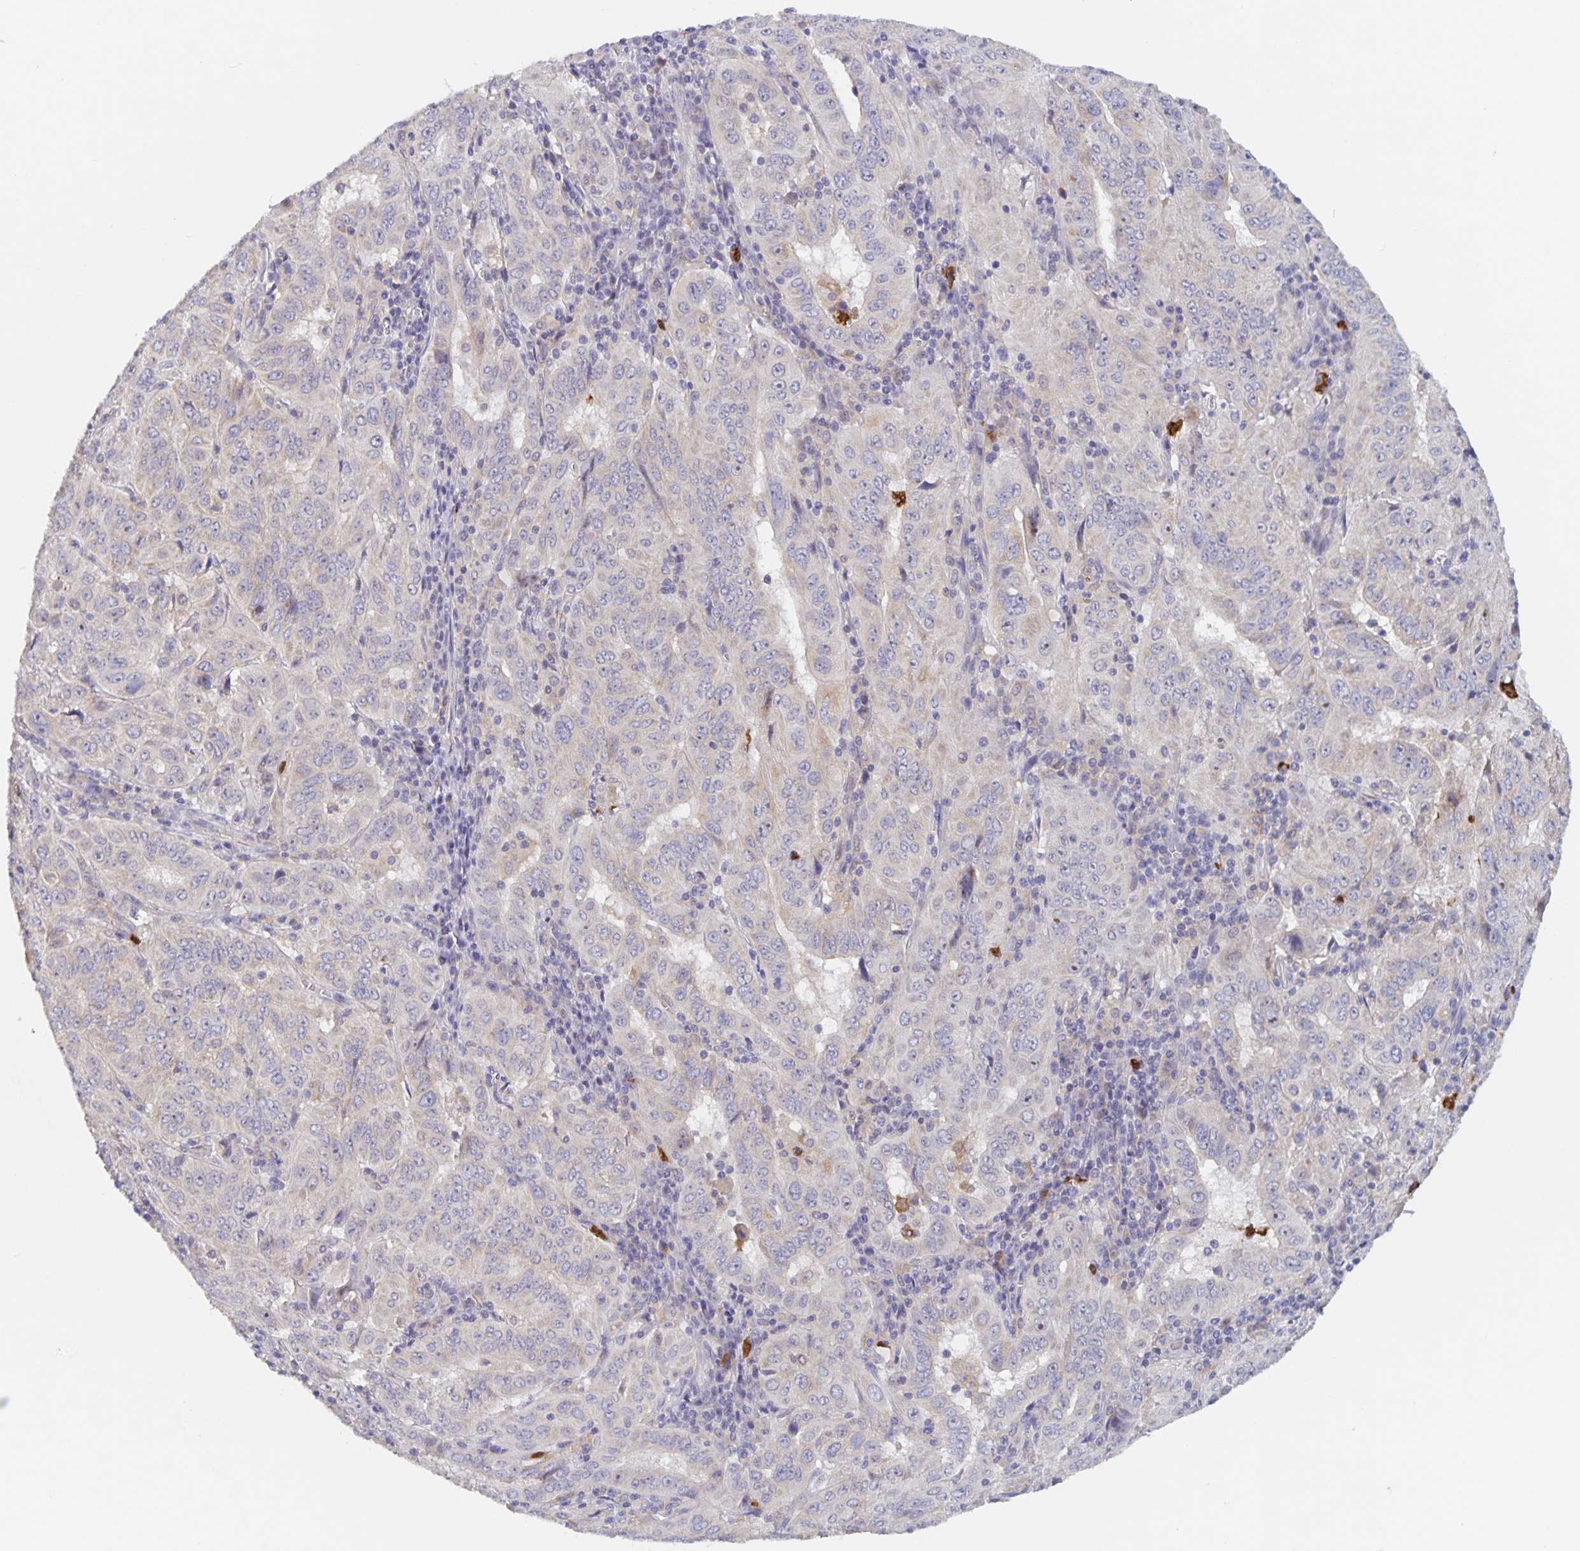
{"staining": {"intensity": "weak", "quantity": "<25%", "location": "cytoplasmic/membranous"}, "tissue": "pancreatic cancer", "cell_type": "Tumor cells", "image_type": "cancer", "snomed": [{"axis": "morphology", "description": "Adenocarcinoma, NOS"}, {"axis": "topography", "description": "Pancreas"}], "caption": "High power microscopy micrograph of an IHC image of adenocarcinoma (pancreatic), revealing no significant positivity in tumor cells. (DAB IHC with hematoxylin counter stain).", "gene": "CDC42BPG", "patient": {"sex": "male", "age": 63}}